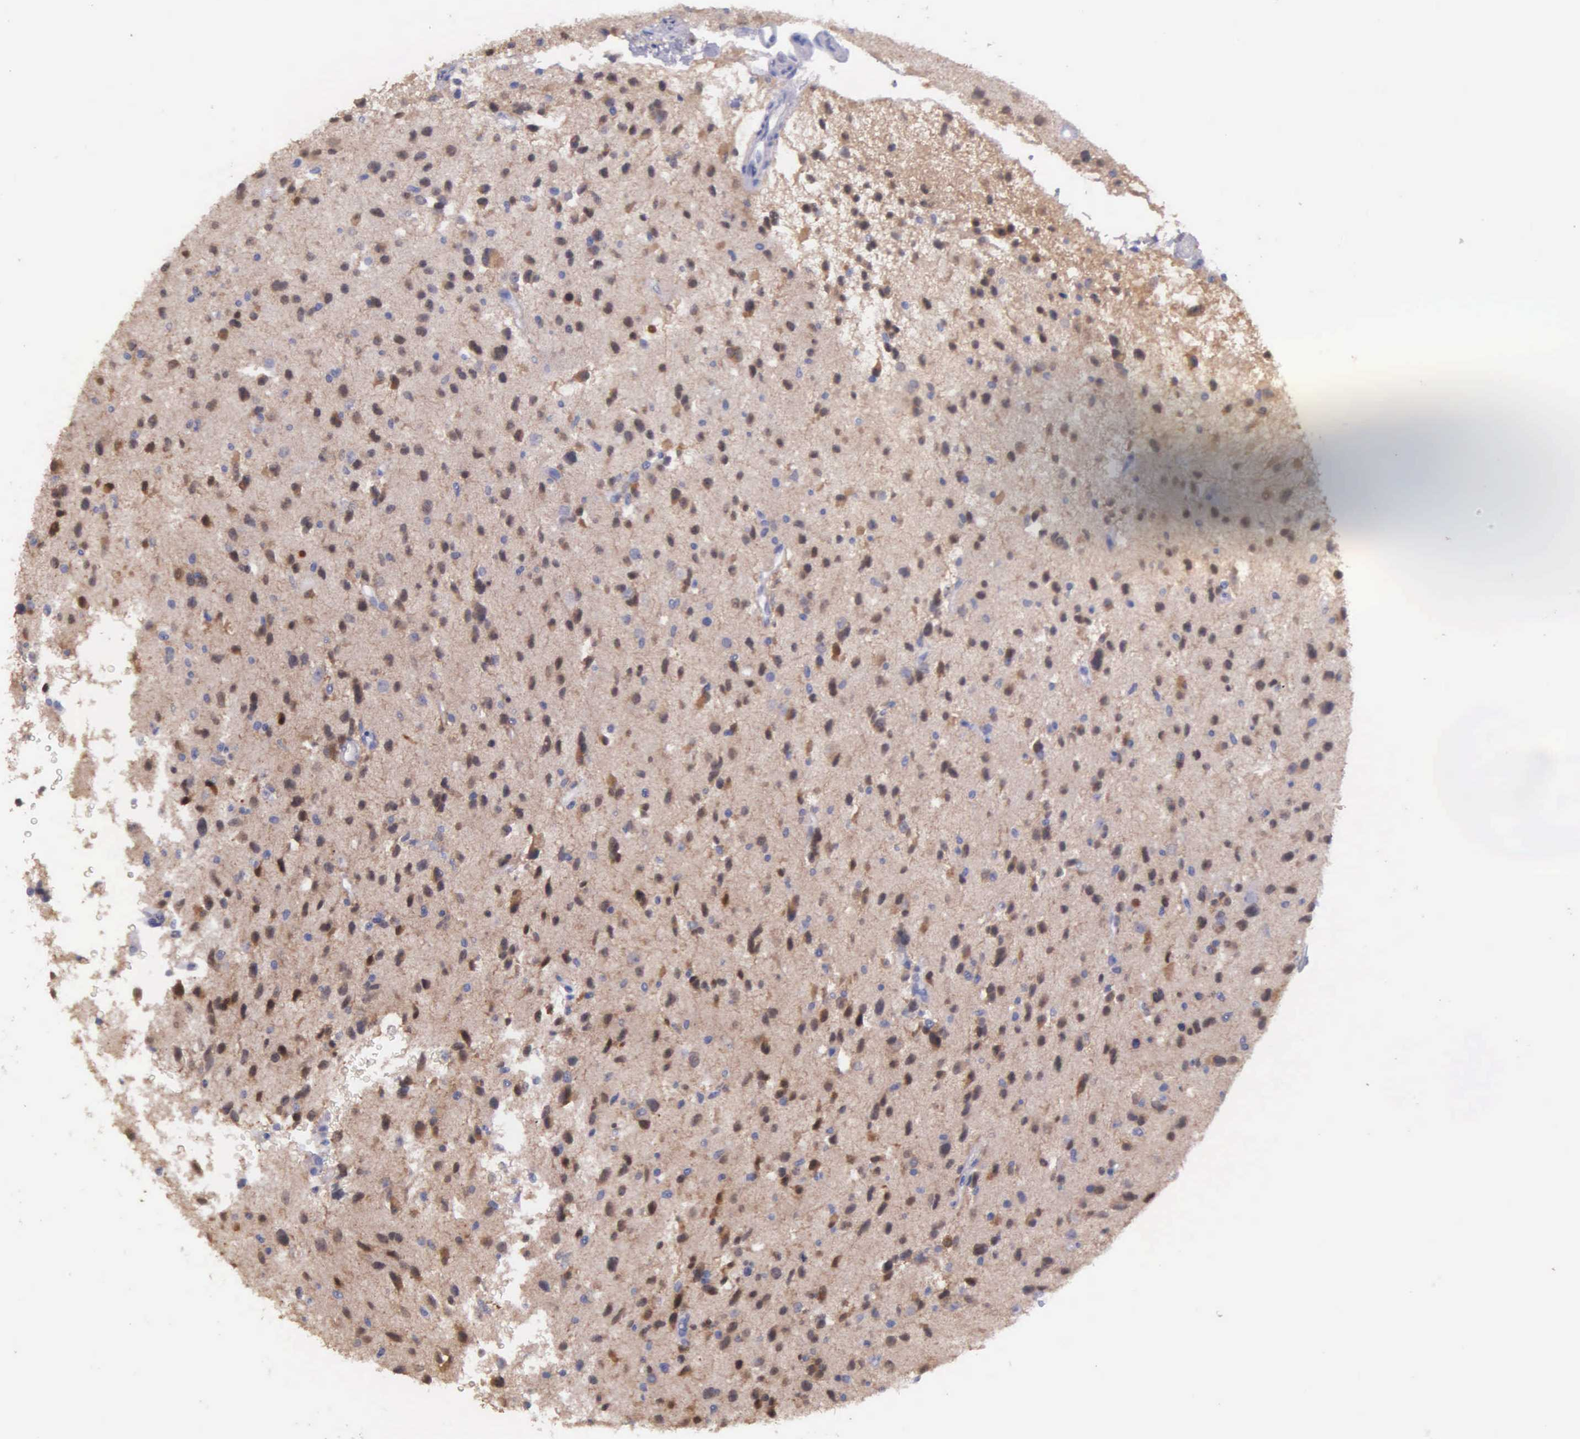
{"staining": {"intensity": "weak", "quantity": ">75%", "location": "cytoplasmic/membranous,nuclear"}, "tissue": "glioma", "cell_type": "Tumor cells", "image_type": "cancer", "snomed": [{"axis": "morphology", "description": "Glioma, malignant, Low grade"}, {"axis": "topography", "description": "Brain"}], "caption": "Protein analysis of glioma tissue shows weak cytoplasmic/membranous and nuclear staining in approximately >75% of tumor cells. (Brightfield microscopy of DAB IHC at high magnification).", "gene": "GSTT2", "patient": {"sex": "female", "age": 46}}